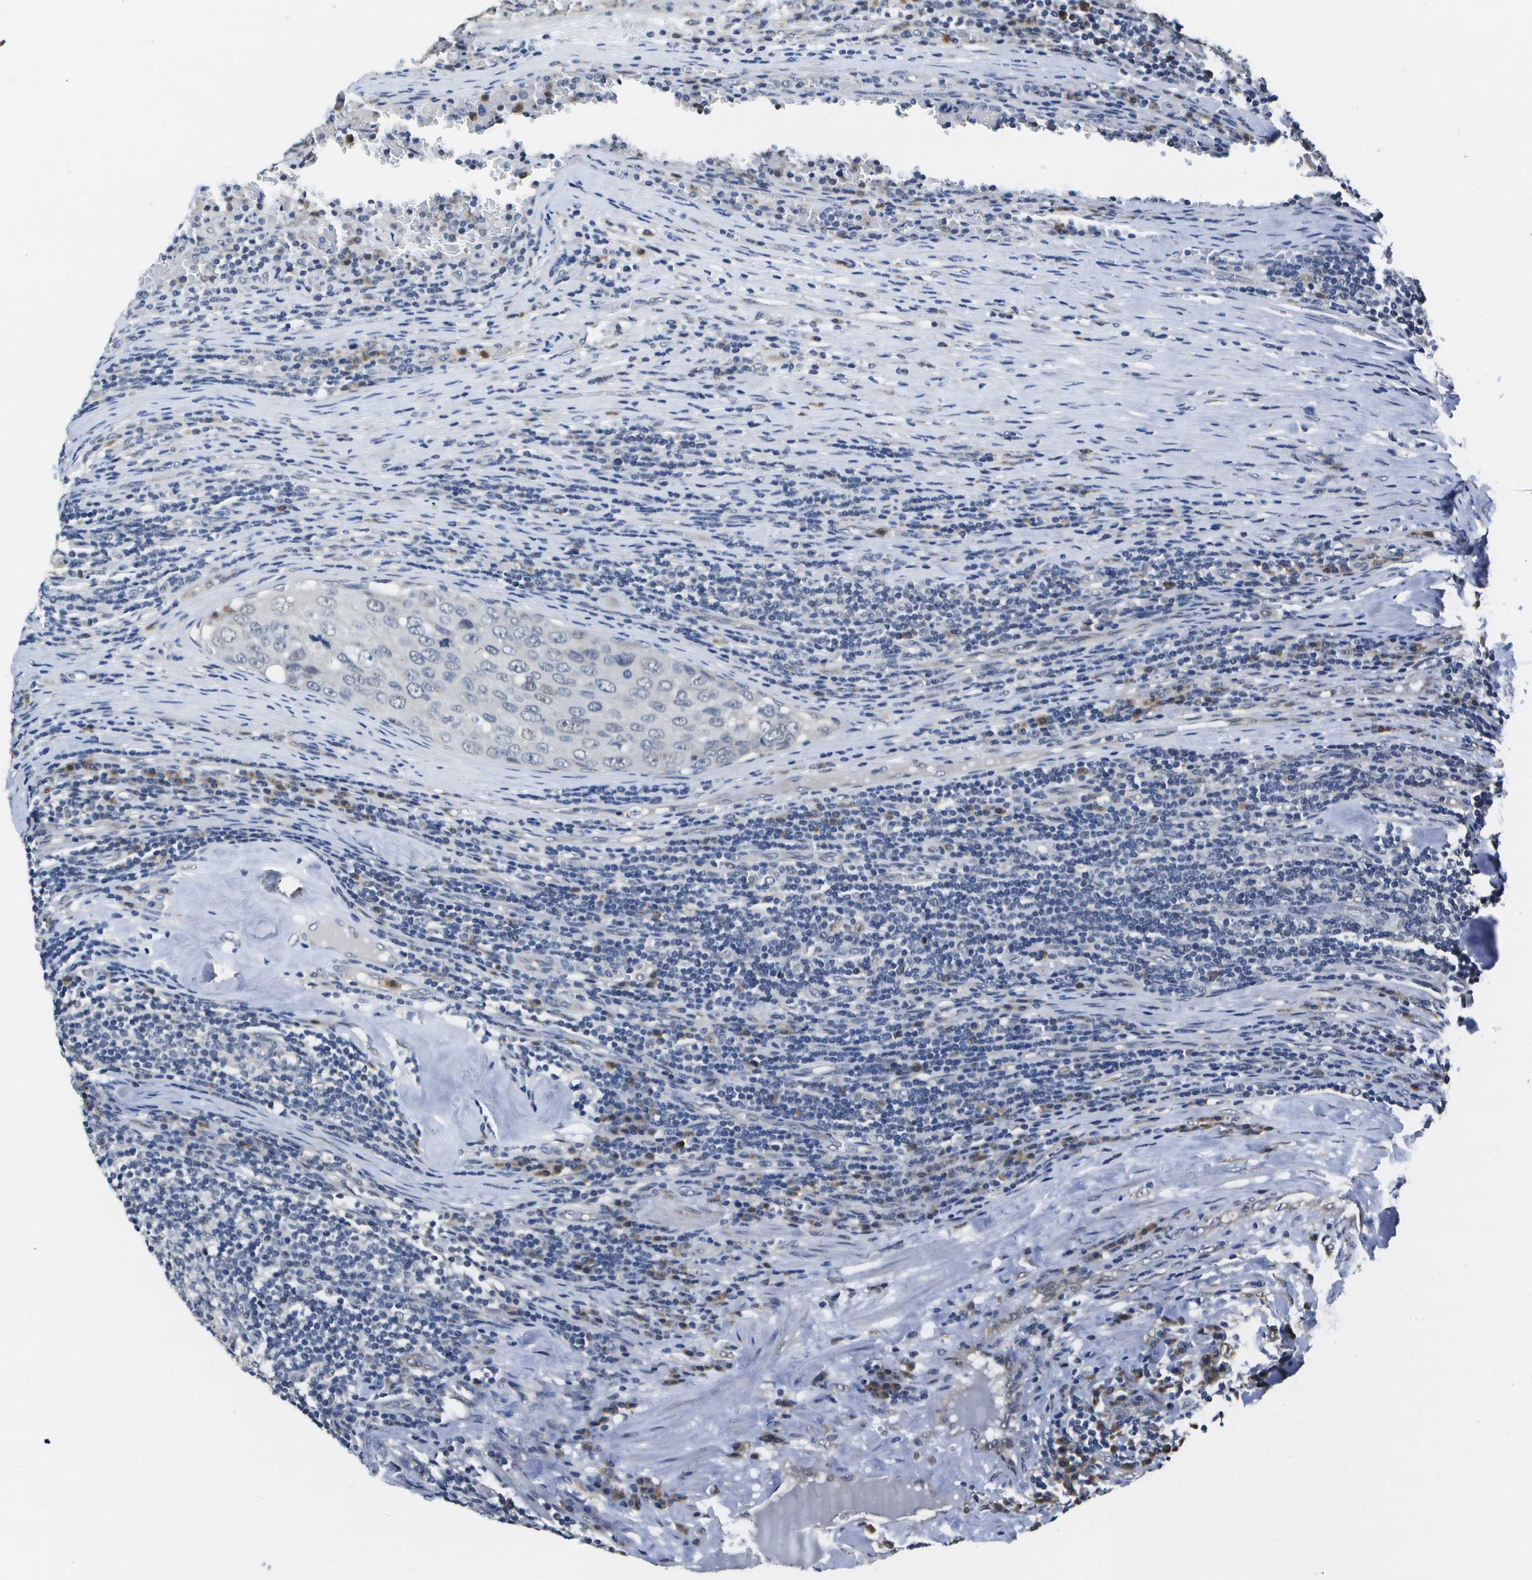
{"staining": {"intensity": "negative", "quantity": "none", "location": "none"}, "tissue": "urothelial cancer", "cell_type": "Tumor cells", "image_type": "cancer", "snomed": [{"axis": "morphology", "description": "Urothelial carcinoma, High grade"}, {"axis": "topography", "description": "Lymph node"}, {"axis": "topography", "description": "Urinary bladder"}], "caption": "Tumor cells are negative for protein expression in human urothelial carcinoma (high-grade).", "gene": "DSE", "patient": {"sex": "male", "age": 51}}